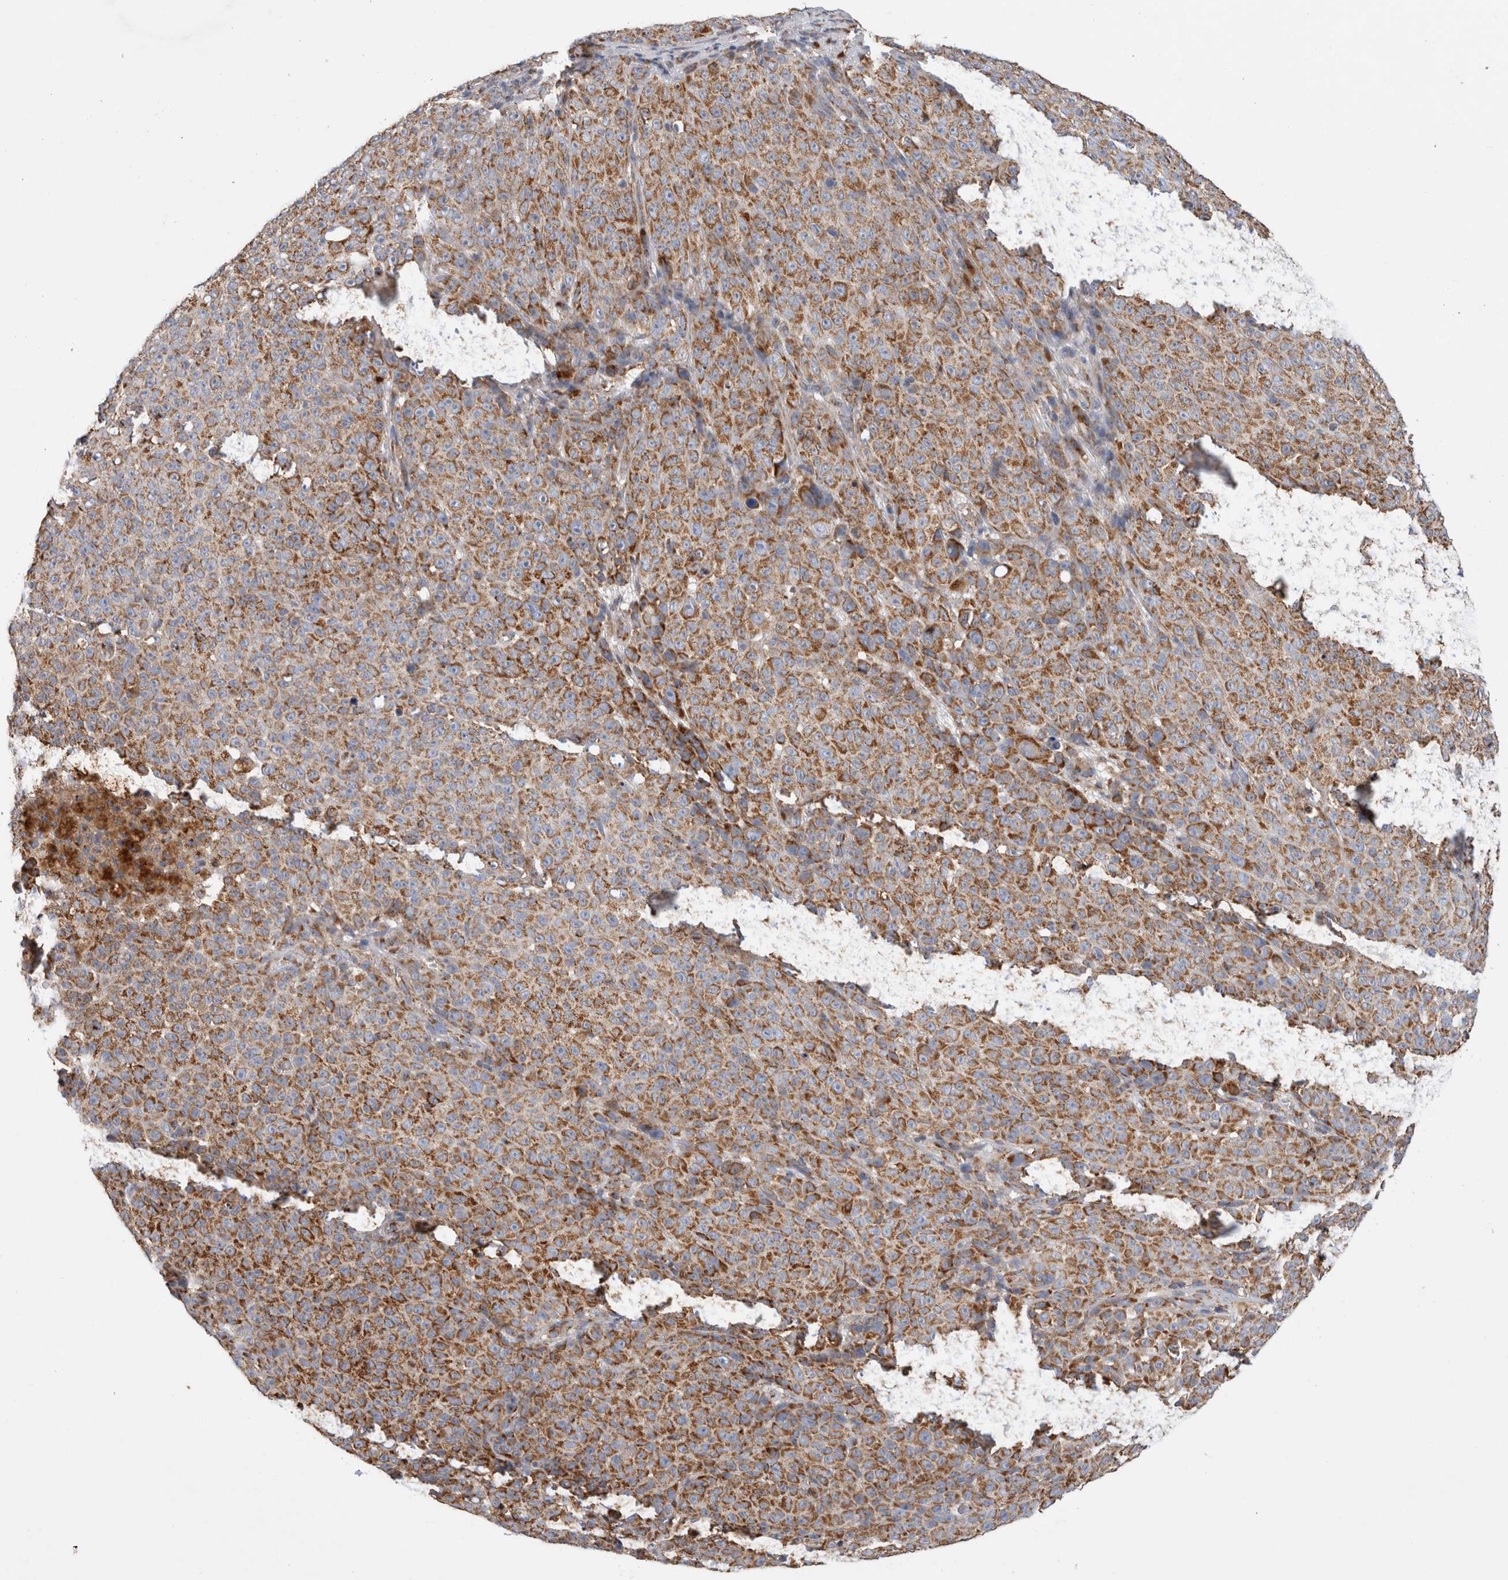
{"staining": {"intensity": "moderate", "quantity": ">75%", "location": "cytoplasmic/membranous"}, "tissue": "melanoma", "cell_type": "Tumor cells", "image_type": "cancer", "snomed": [{"axis": "morphology", "description": "Malignant melanoma, NOS"}, {"axis": "topography", "description": "Skin"}], "caption": "A histopathology image showing moderate cytoplasmic/membranous positivity in about >75% of tumor cells in melanoma, as visualized by brown immunohistochemical staining.", "gene": "IARS2", "patient": {"sex": "female", "age": 82}}